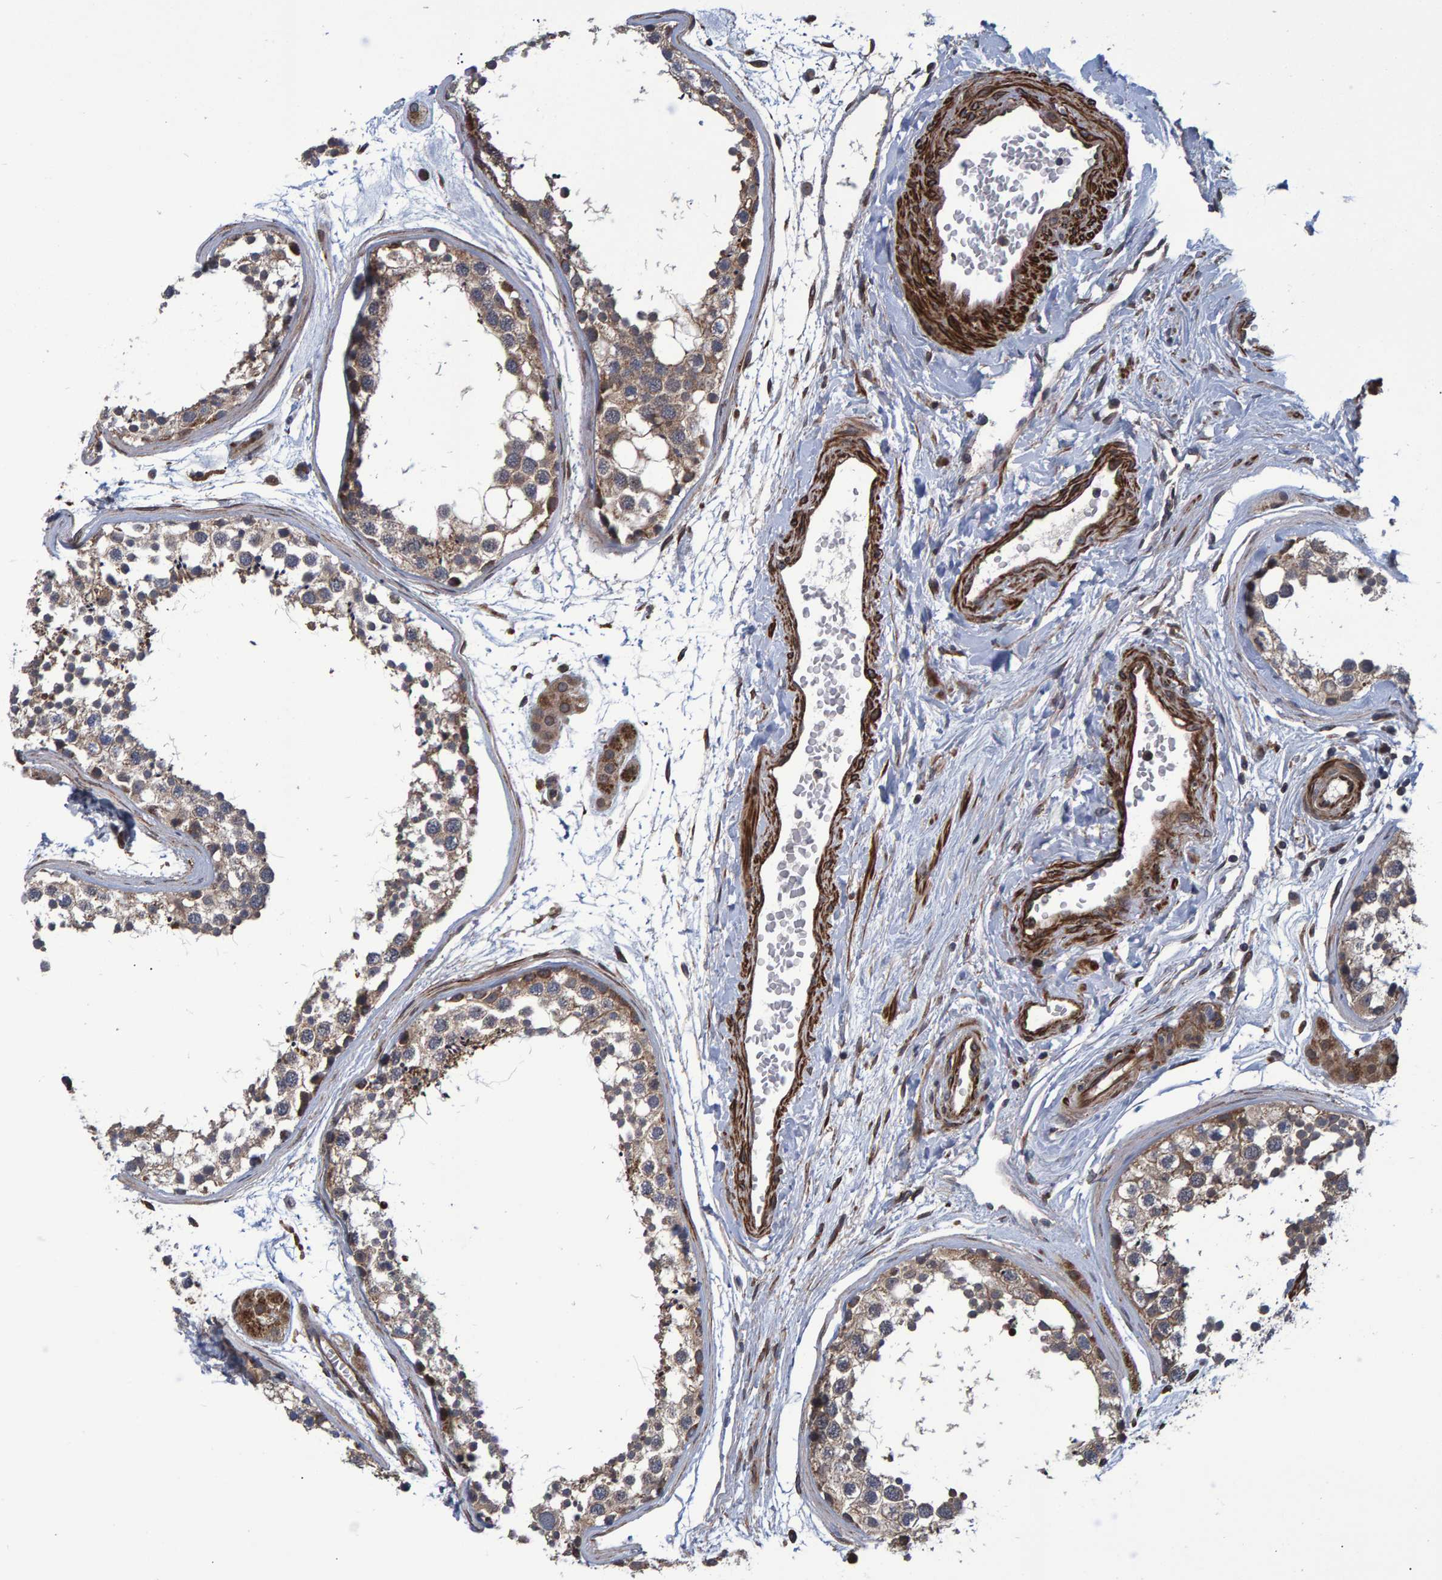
{"staining": {"intensity": "moderate", "quantity": ">75%", "location": "cytoplasmic/membranous"}, "tissue": "testis", "cell_type": "Cells in seminiferous ducts", "image_type": "normal", "snomed": [{"axis": "morphology", "description": "Normal tissue, NOS"}, {"axis": "topography", "description": "Testis"}], "caption": "This micrograph shows unremarkable testis stained with IHC to label a protein in brown. The cytoplasmic/membranous of cells in seminiferous ducts show moderate positivity for the protein. Nuclei are counter-stained blue.", "gene": "ATP6V1H", "patient": {"sex": "male", "age": 56}}